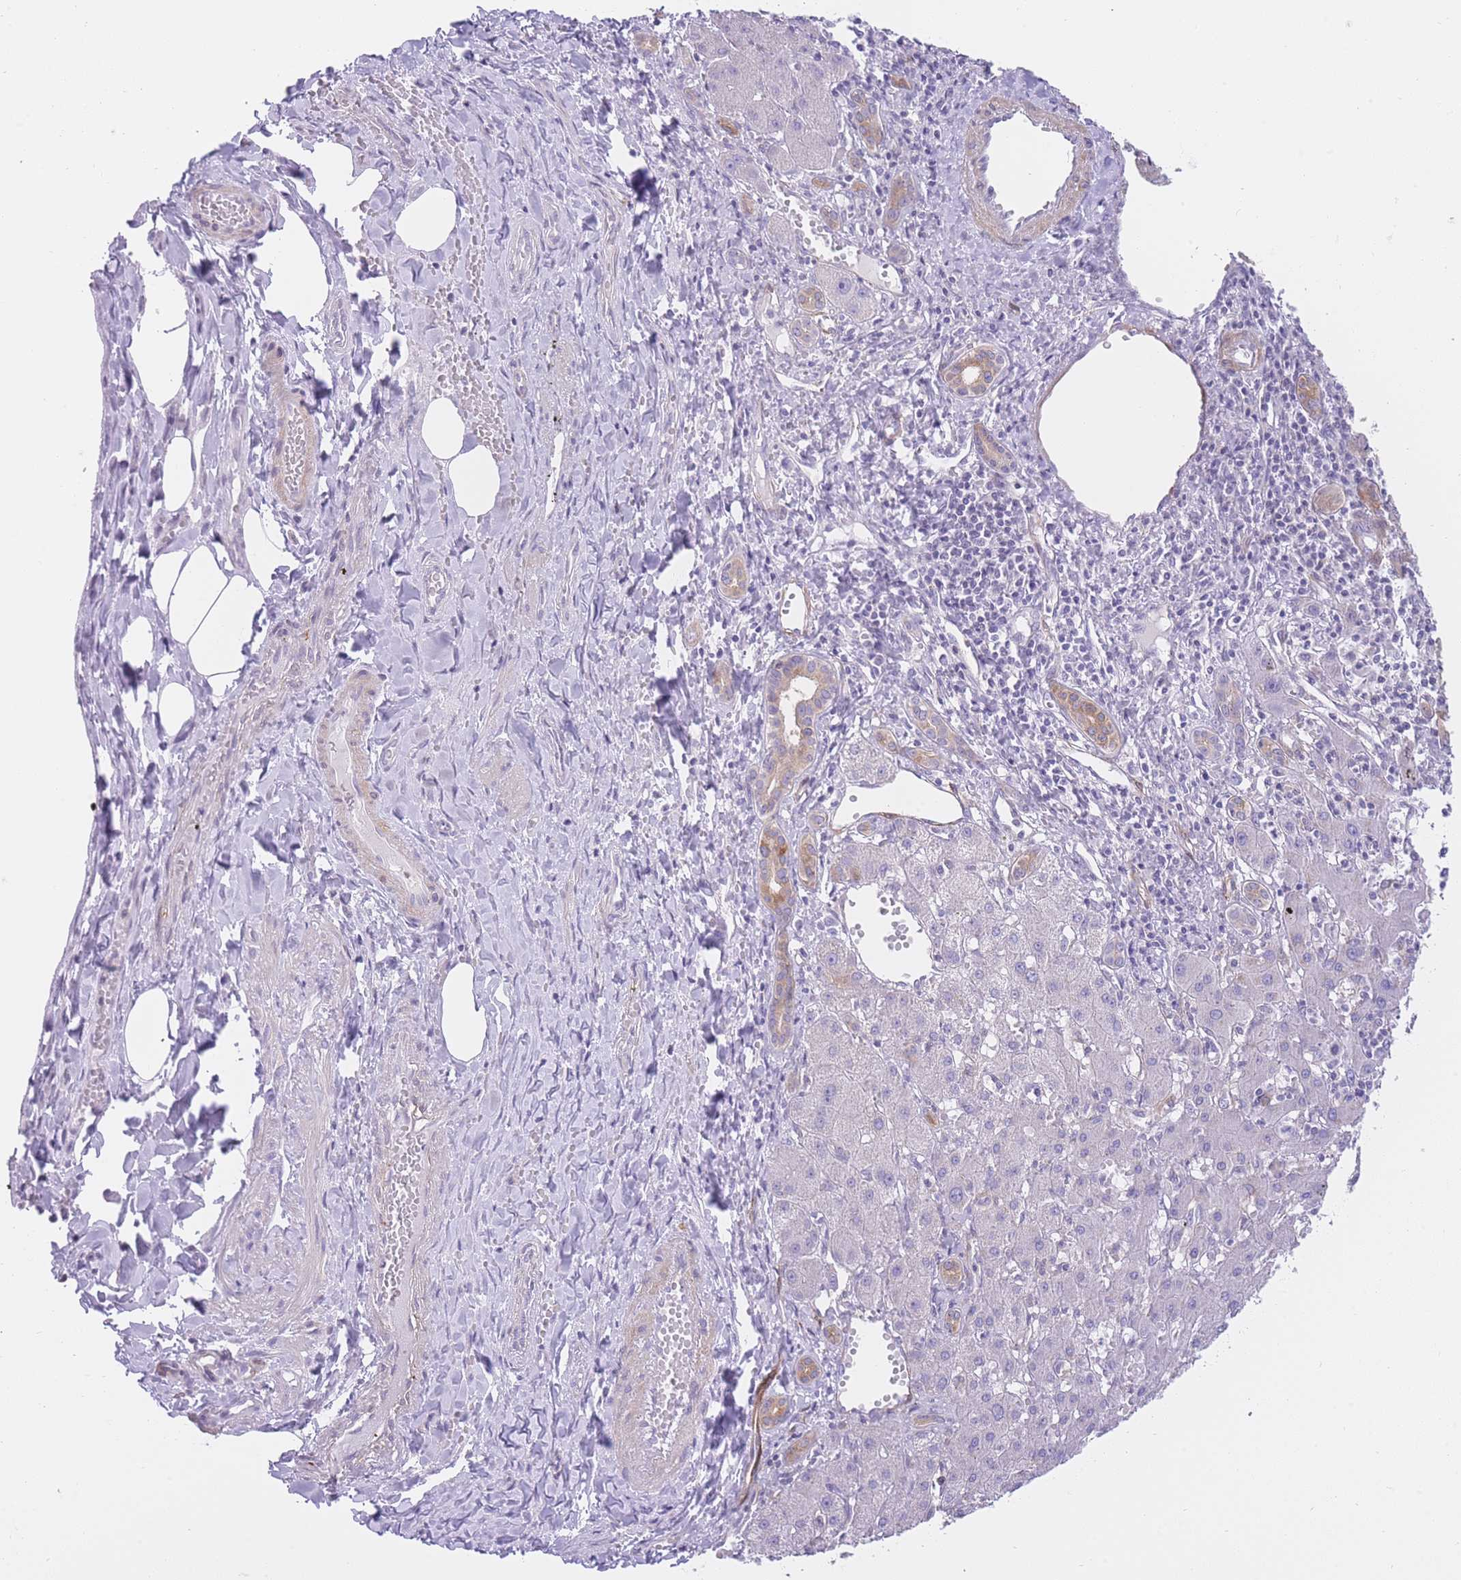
{"staining": {"intensity": "negative", "quantity": "none", "location": "none"}, "tissue": "liver cancer", "cell_type": "Tumor cells", "image_type": "cancer", "snomed": [{"axis": "morphology", "description": "Cholangiocarcinoma"}, {"axis": "topography", "description": "Liver"}], "caption": "Immunohistochemistry micrograph of cholangiocarcinoma (liver) stained for a protein (brown), which shows no positivity in tumor cells. Brightfield microscopy of immunohistochemistry stained with DAB (brown) and hematoxylin (blue), captured at high magnification.", "gene": "OR11H12", "patient": {"sex": "male", "age": 59}}